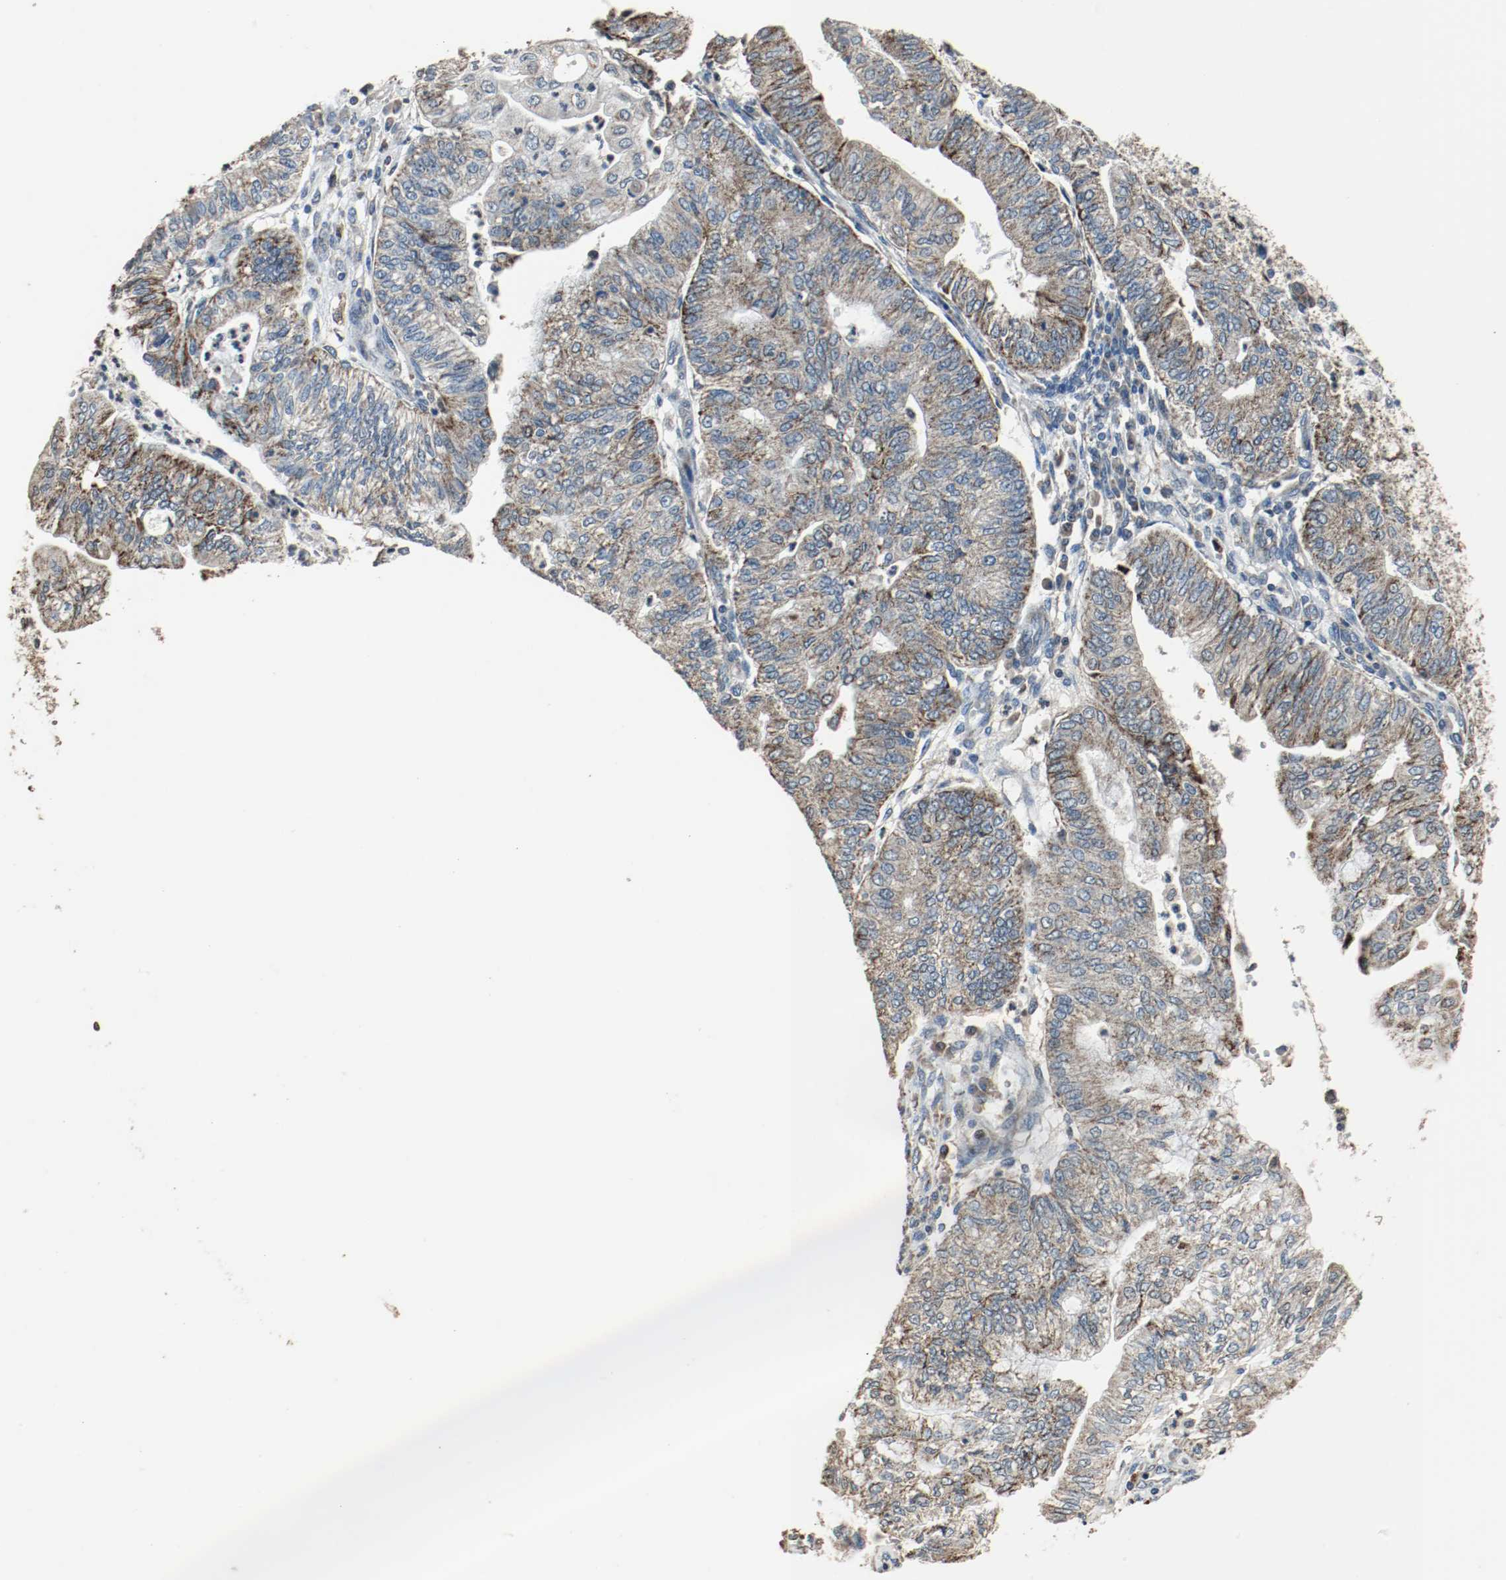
{"staining": {"intensity": "strong", "quantity": ">75%", "location": "cytoplasmic/membranous"}, "tissue": "endometrial cancer", "cell_type": "Tumor cells", "image_type": "cancer", "snomed": [{"axis": "morphology", "description": "Adenocarcinoma, NOS"}, {"axis": "topography", "description": "Endometrium"}], "caption": "An immunohistochemistry (IHC) photomicrograph of neoplastic tissue is shown. Protein staining in brown labels strong cytoplasmic/membranous positivity in endometrial cancer within tumor cells.", "gene": "ALDH4A1", "patient": {"sex": "female", "age": 59}}